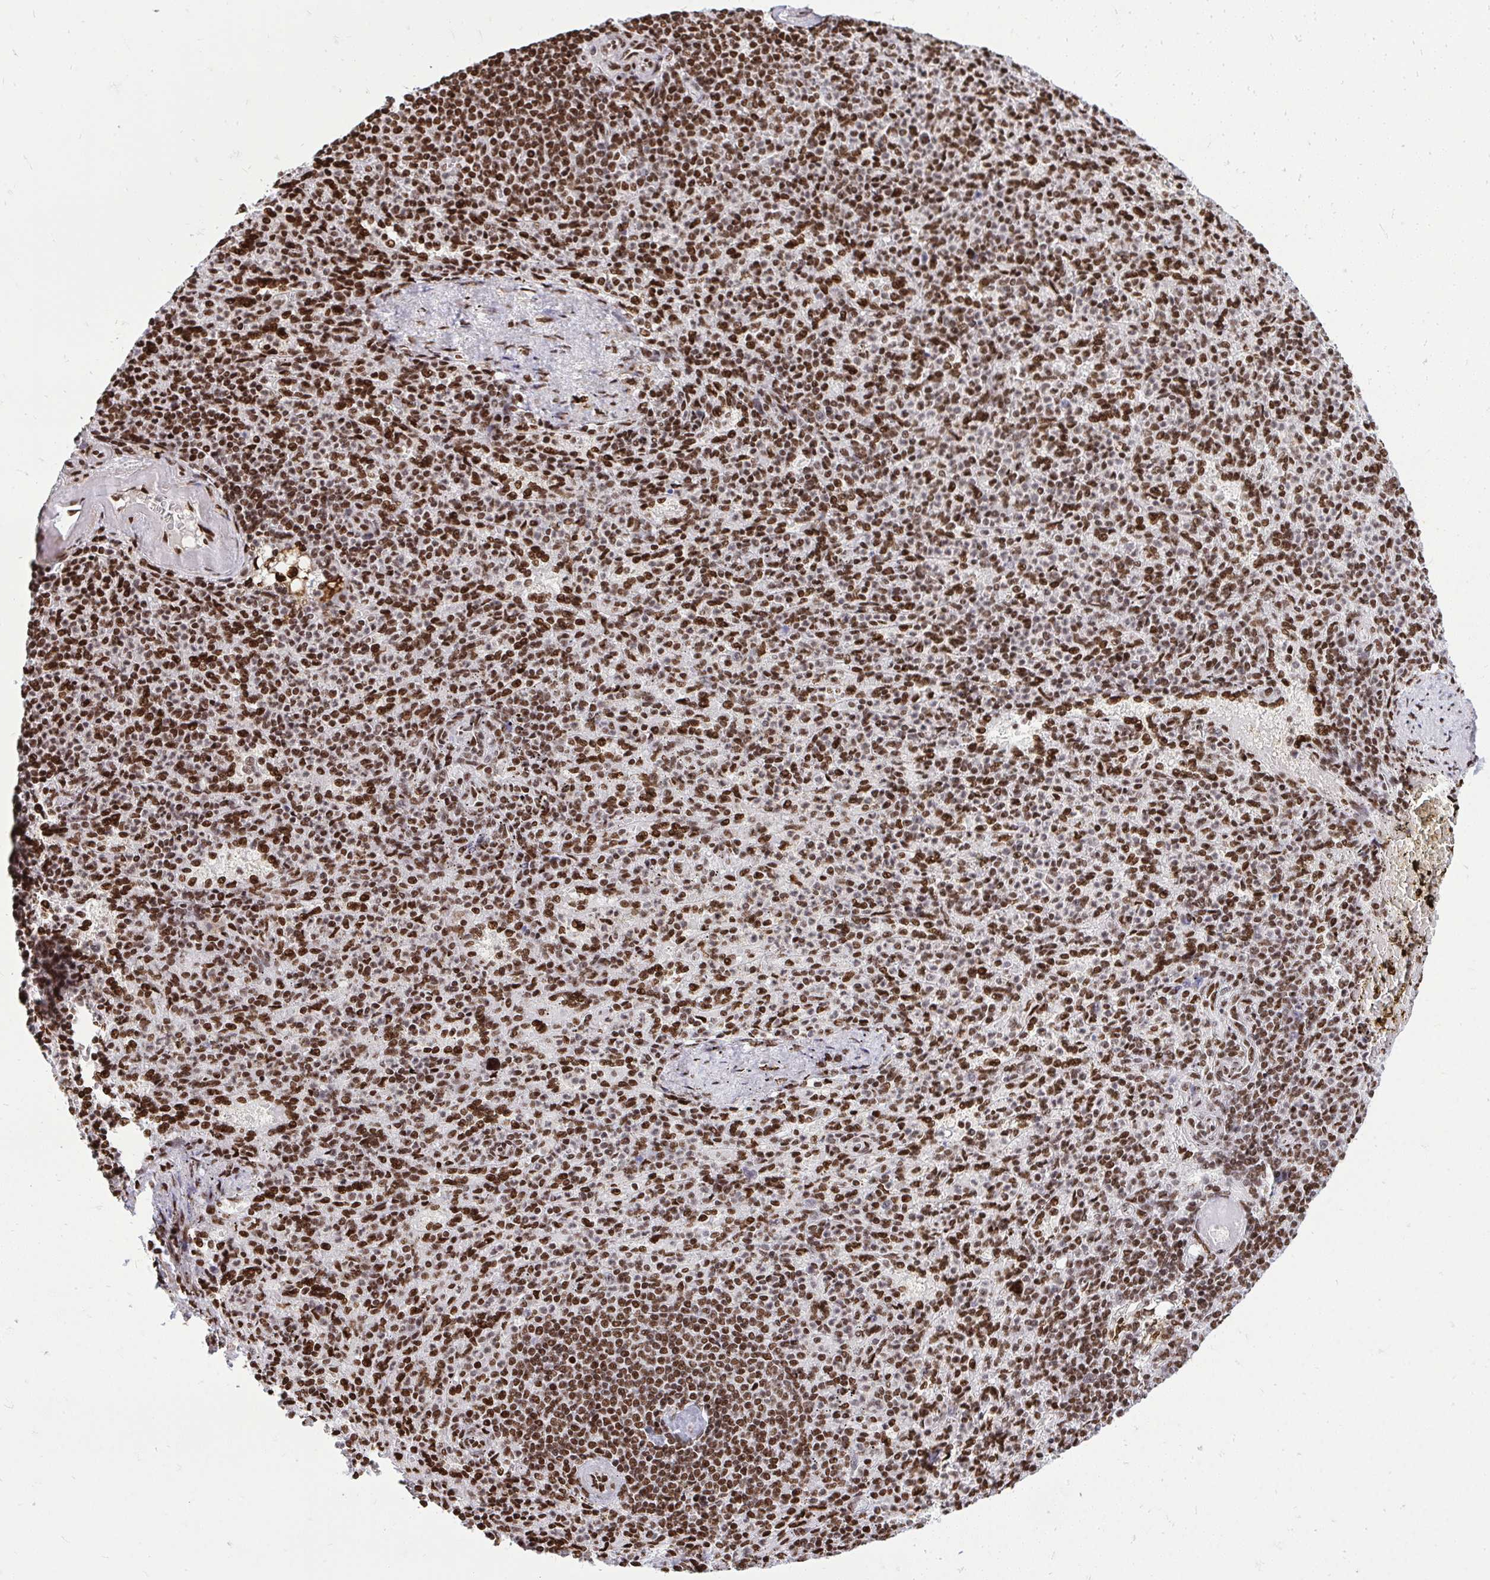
{"staining": {"intensity": "strong", "quantity": ">75%", "location": "nuclear"}, "tissue": "spleen", "cell_type": "Cells in red pulp", "image_type": "normal", "snomed": [{"axis": "morphology", "description": "Normal tissue, NOS"}, {"axis": "topography", "description": "Spleen"}], "caption": "Spleen stained with DAB (3,3'-diaminobenzidine) immunohistochemistry (IHC) shows high levels of strong nuclear staining in approximately >75% of cells in red pulp.", "gene": "TBL1Y", "patient": {"sex": "female", "age": 74}}